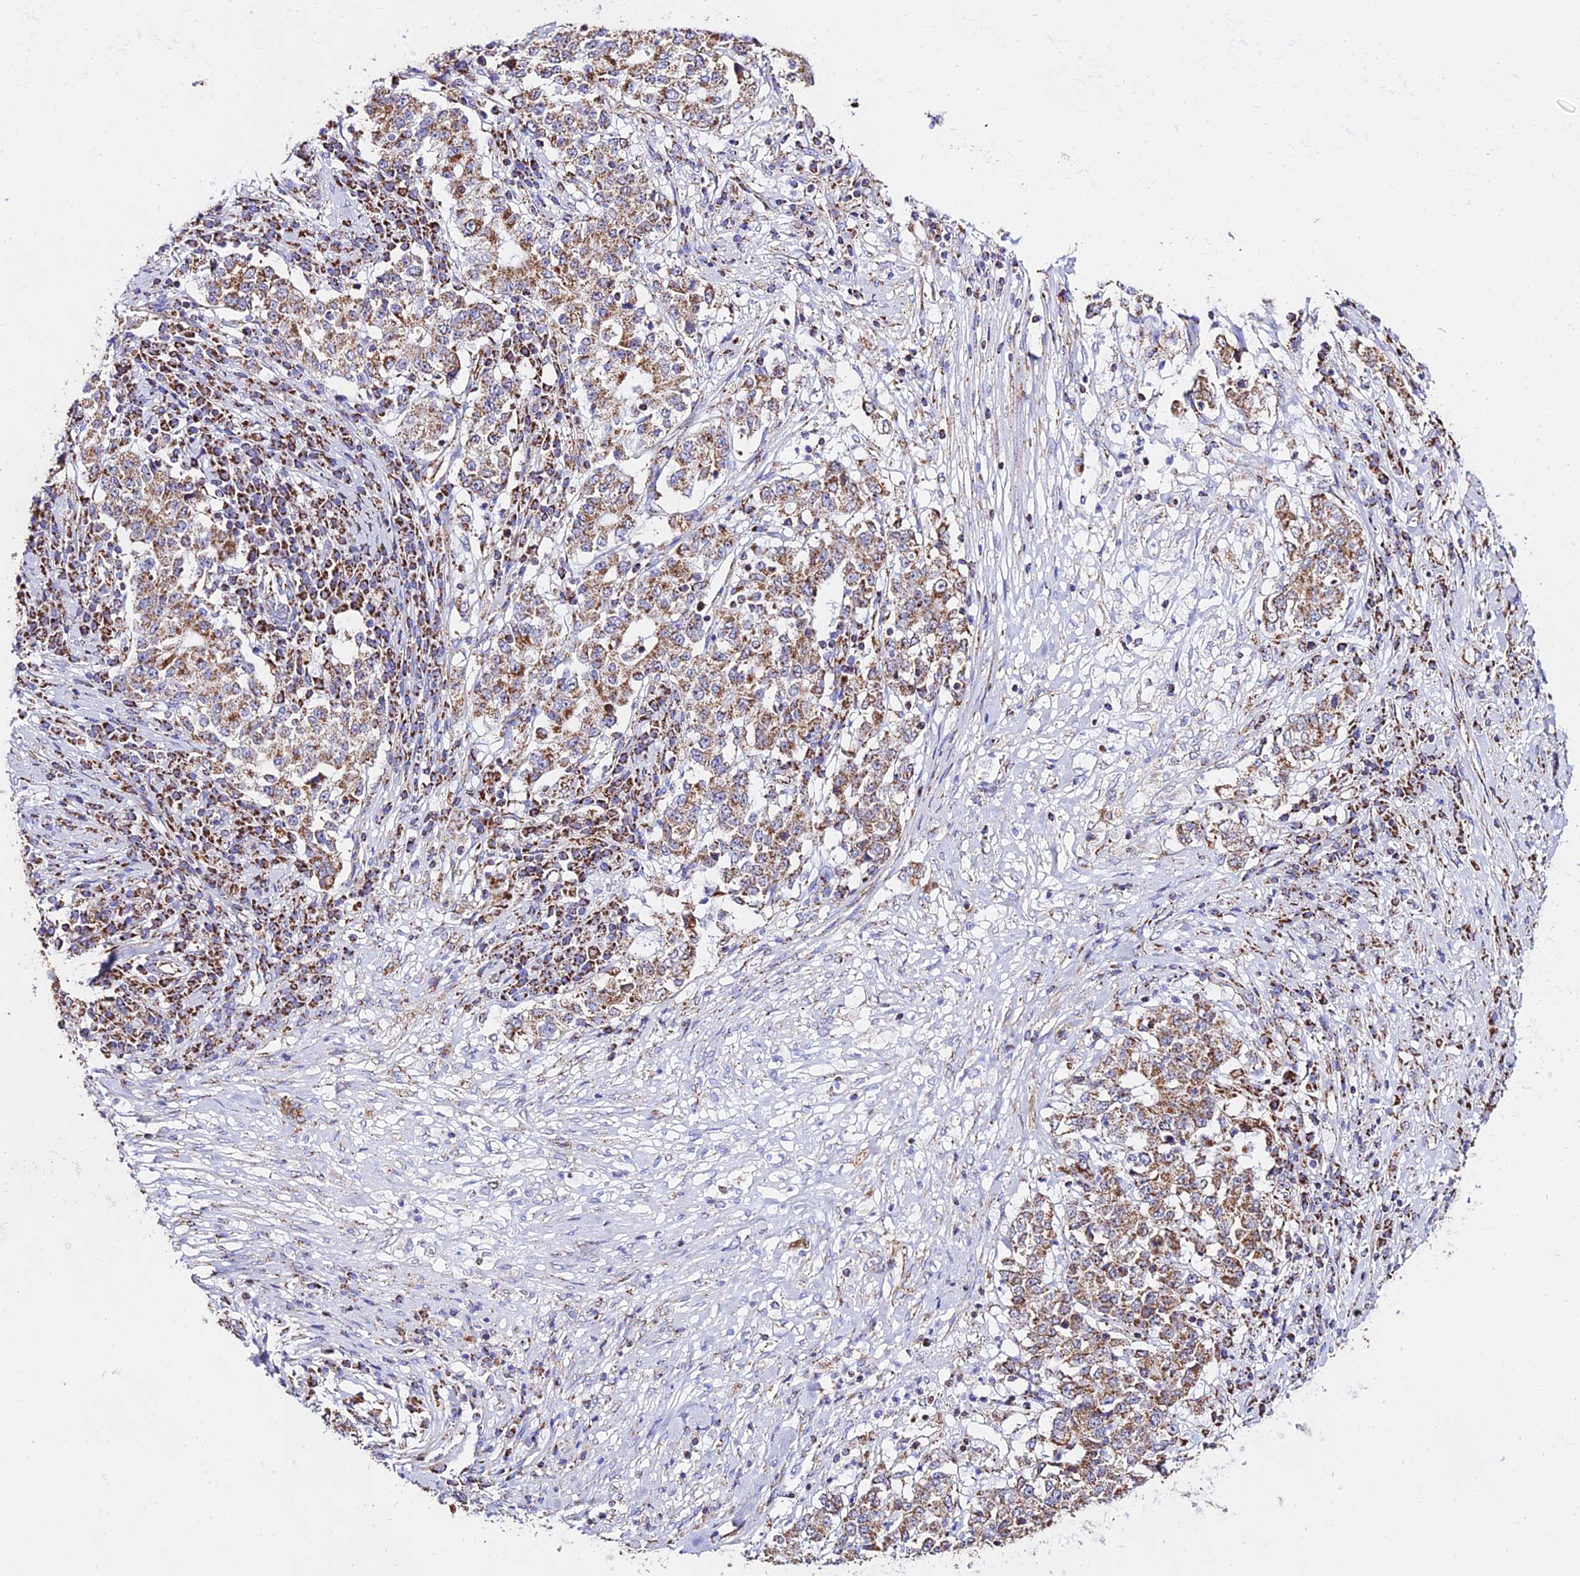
{"staining": {"intensity": "moderate", "quantity": ">75%", "location": "cytoplasmic/membranous"}, "tissue": "stomach cancer", "cell_type": "Tumor cells", "image_type": "cancer", "snomed": [{"axis": "morphology", "description": "Adenocarcinoma, NOS"}, {"axis": "topography", "description": "Stomach"}], "caption": "Stomach cancer was stained to show a protein in brown. There is medium levels of moderate cytoplasmic/membranous positivity in about >75% of tumor cells.", "gene": "ATP5PD", "patient": {"sex": "male", "age": 59}}